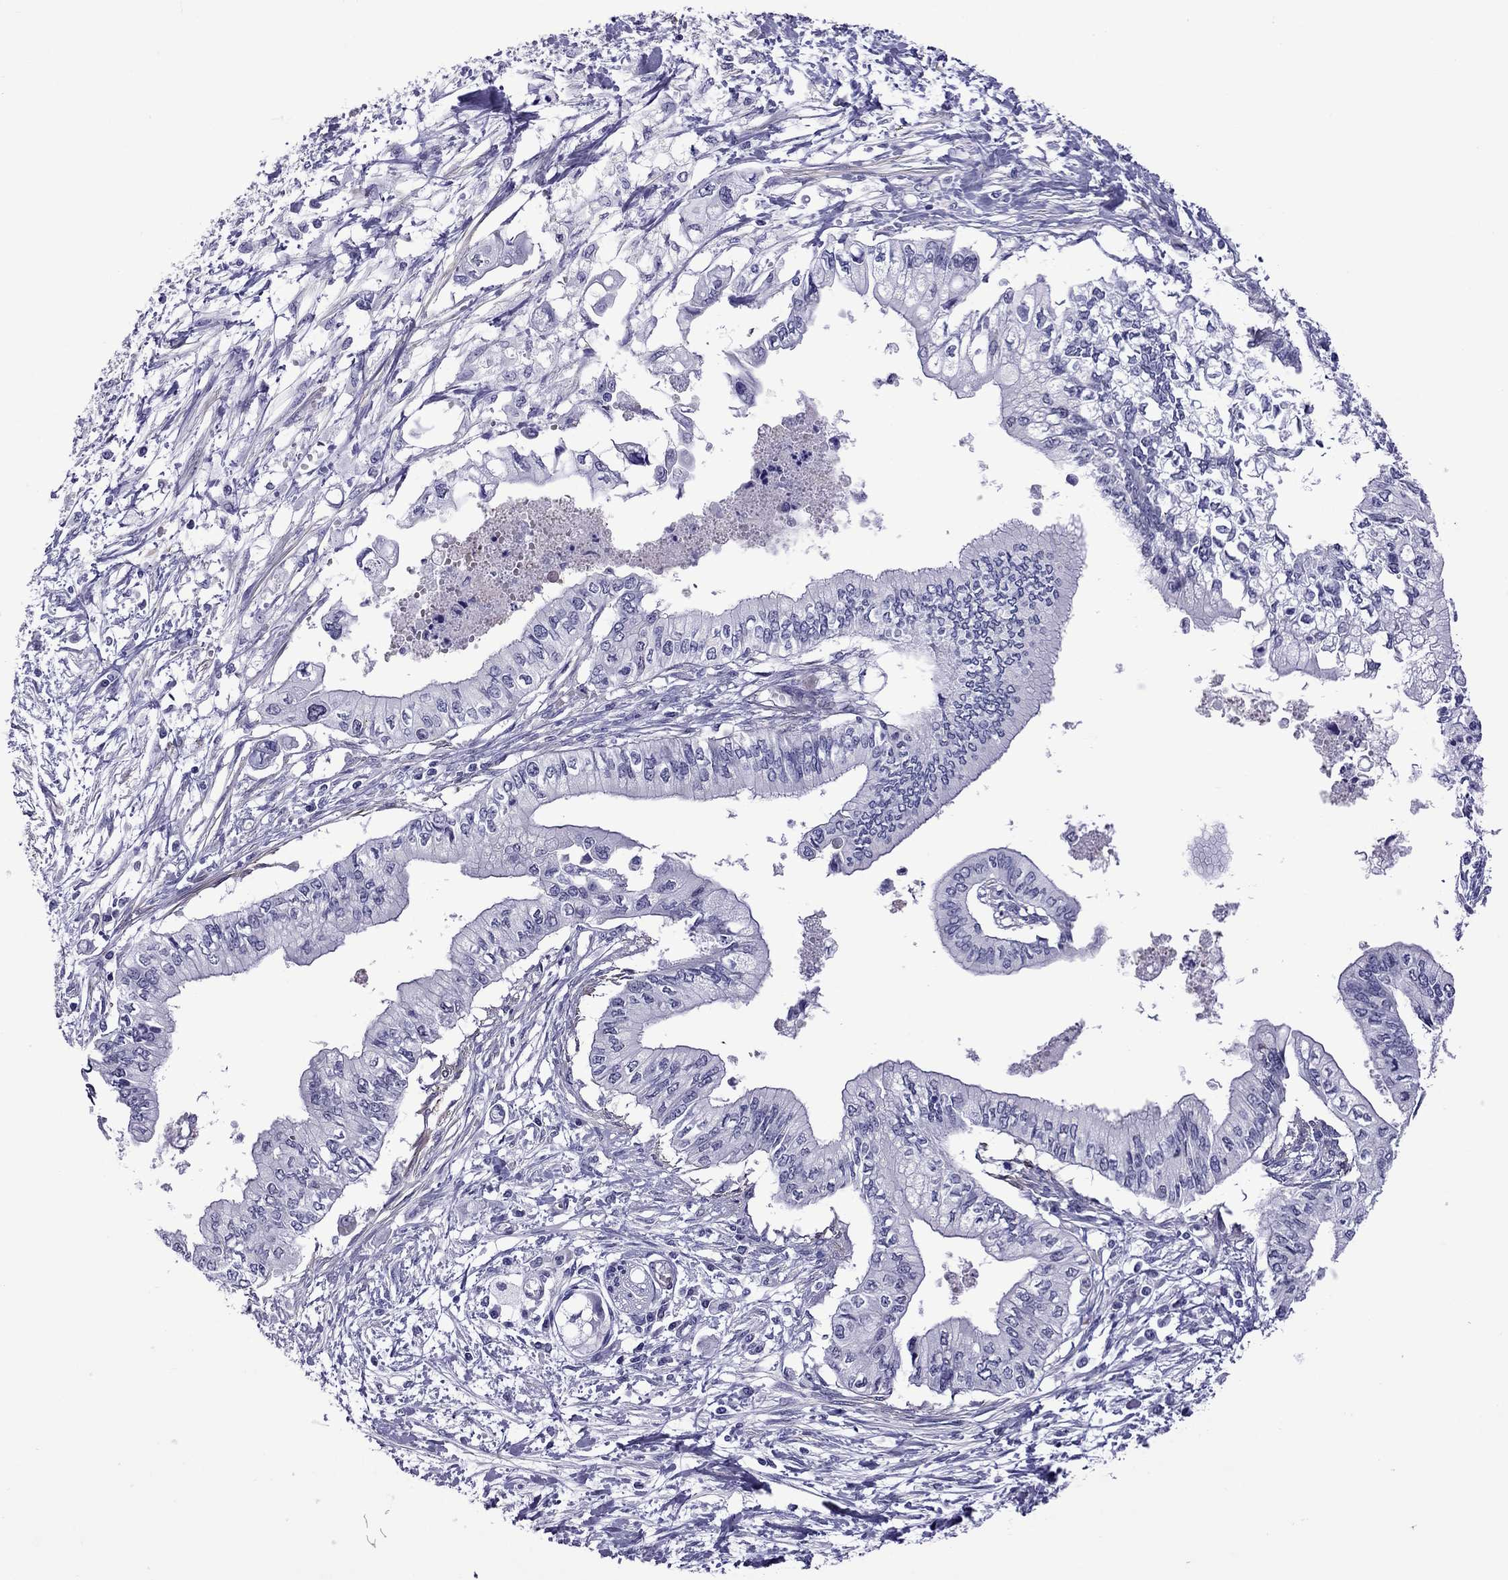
{"staining": {"intensity": "negative", "quantity": "none", "location": "none"}, "tissue": "pancreatic cancer", "cell_type": "Tumor cells", "image_type": "cancer", "snomed": [{"axis": "morphology", "description": "Adenocarcinoma, NOS"}, {"axis": "topography", "description": "Pancreas"}], "caption": "Immunohistochemistry image of neoplastic tissue: pancreatic cancer (adenocarcinoma) stained with DAB demonstrates no significant protein positivity in tumor cells.", "gene": "CHRNA5", "patient": {"sex": "female", "age": 61}}